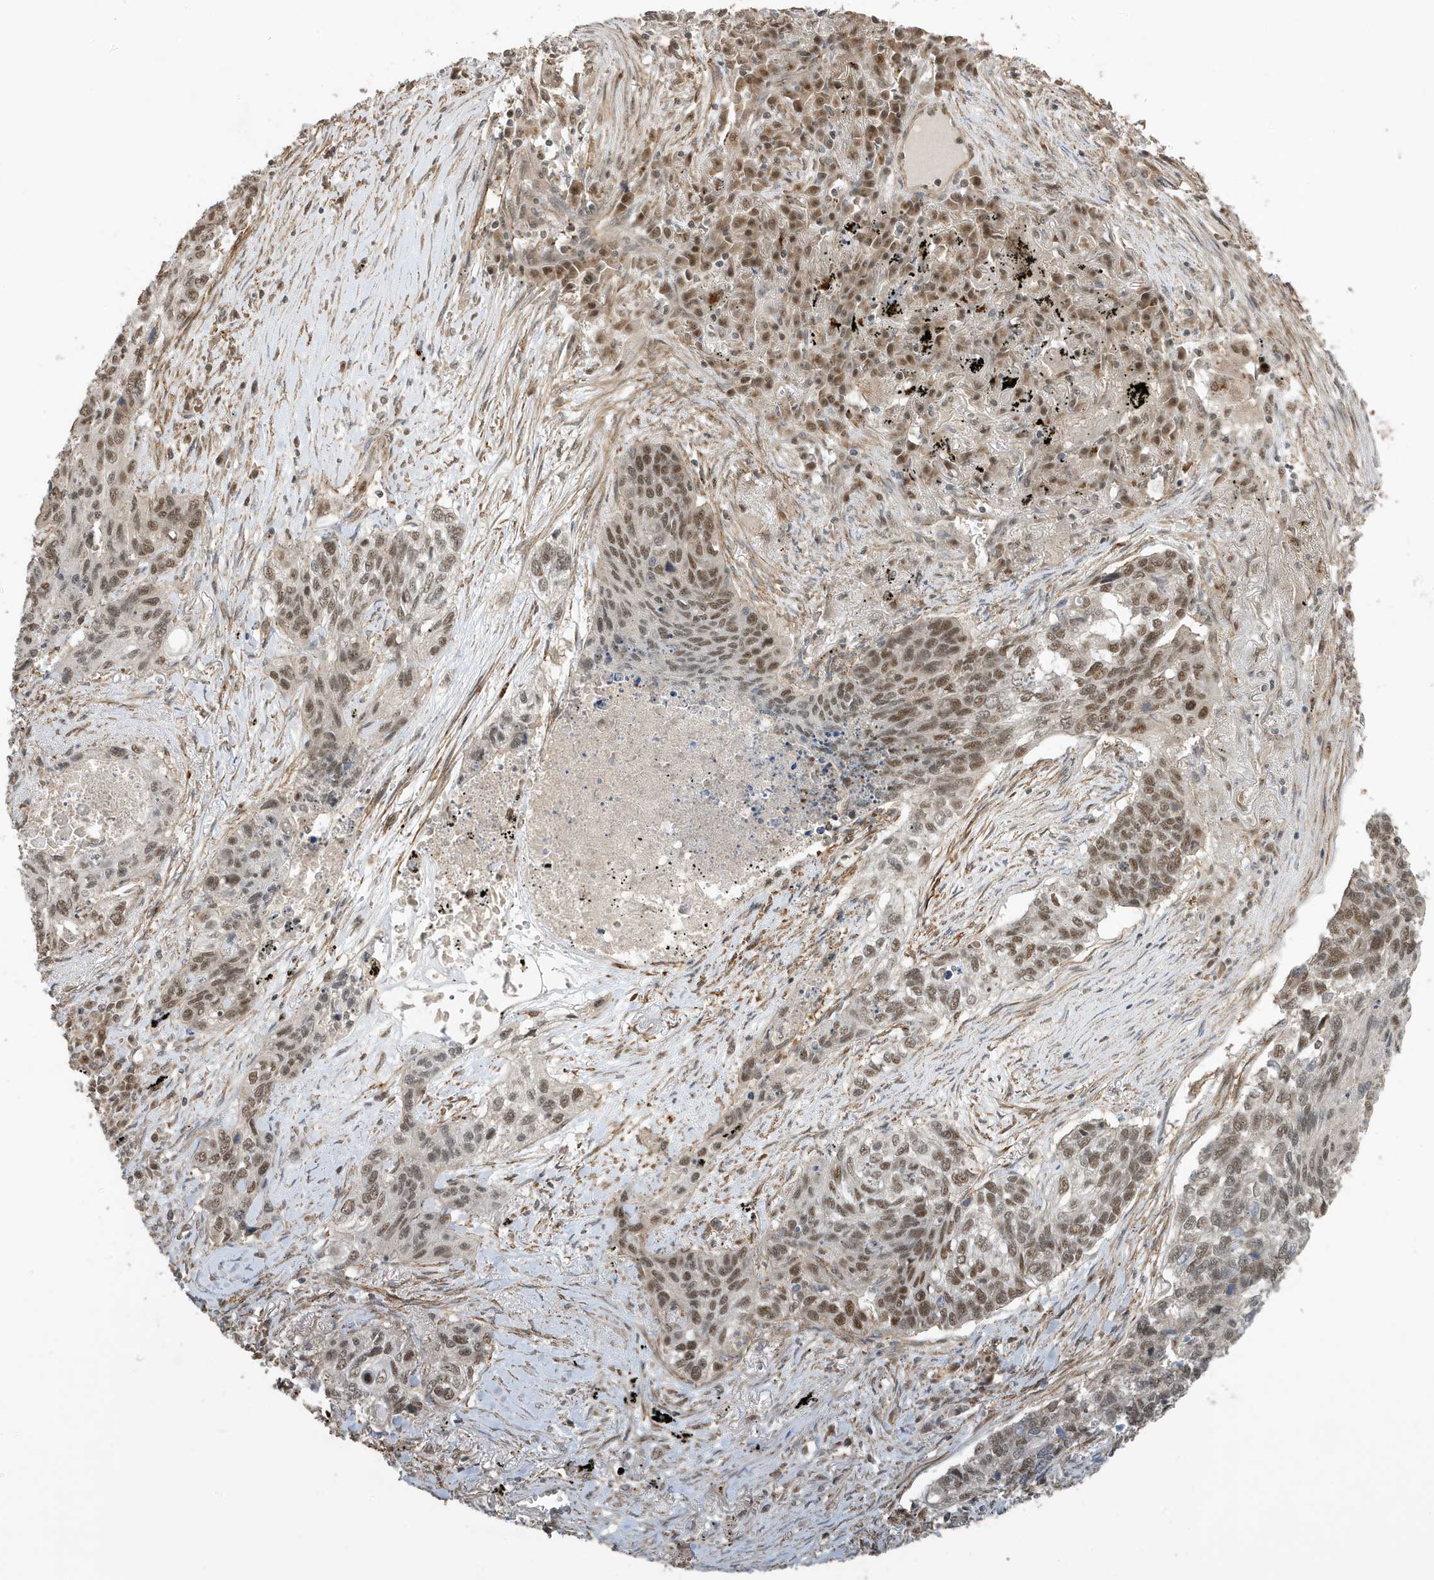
{"staining": {"intensity": "moderate", "quantity": "25%-75%", "location": "nuclear"}, "tissue": "lung cancer", "cell_type": "Tumor cells", "image_type": "cancer", "snomed": [{"axis": "morphology", "description": "Squamous cell carcinoma, NOS"}, {"axis": "topography", "description": "Lung"}], "caption": "Protein staining displays moderate nuclear expression in approximately 25%-75% of tumor cells in squamous cell carcinoma (lung).", "gene": "MAST3", "patient": {"sex": "female", "age": 63}}